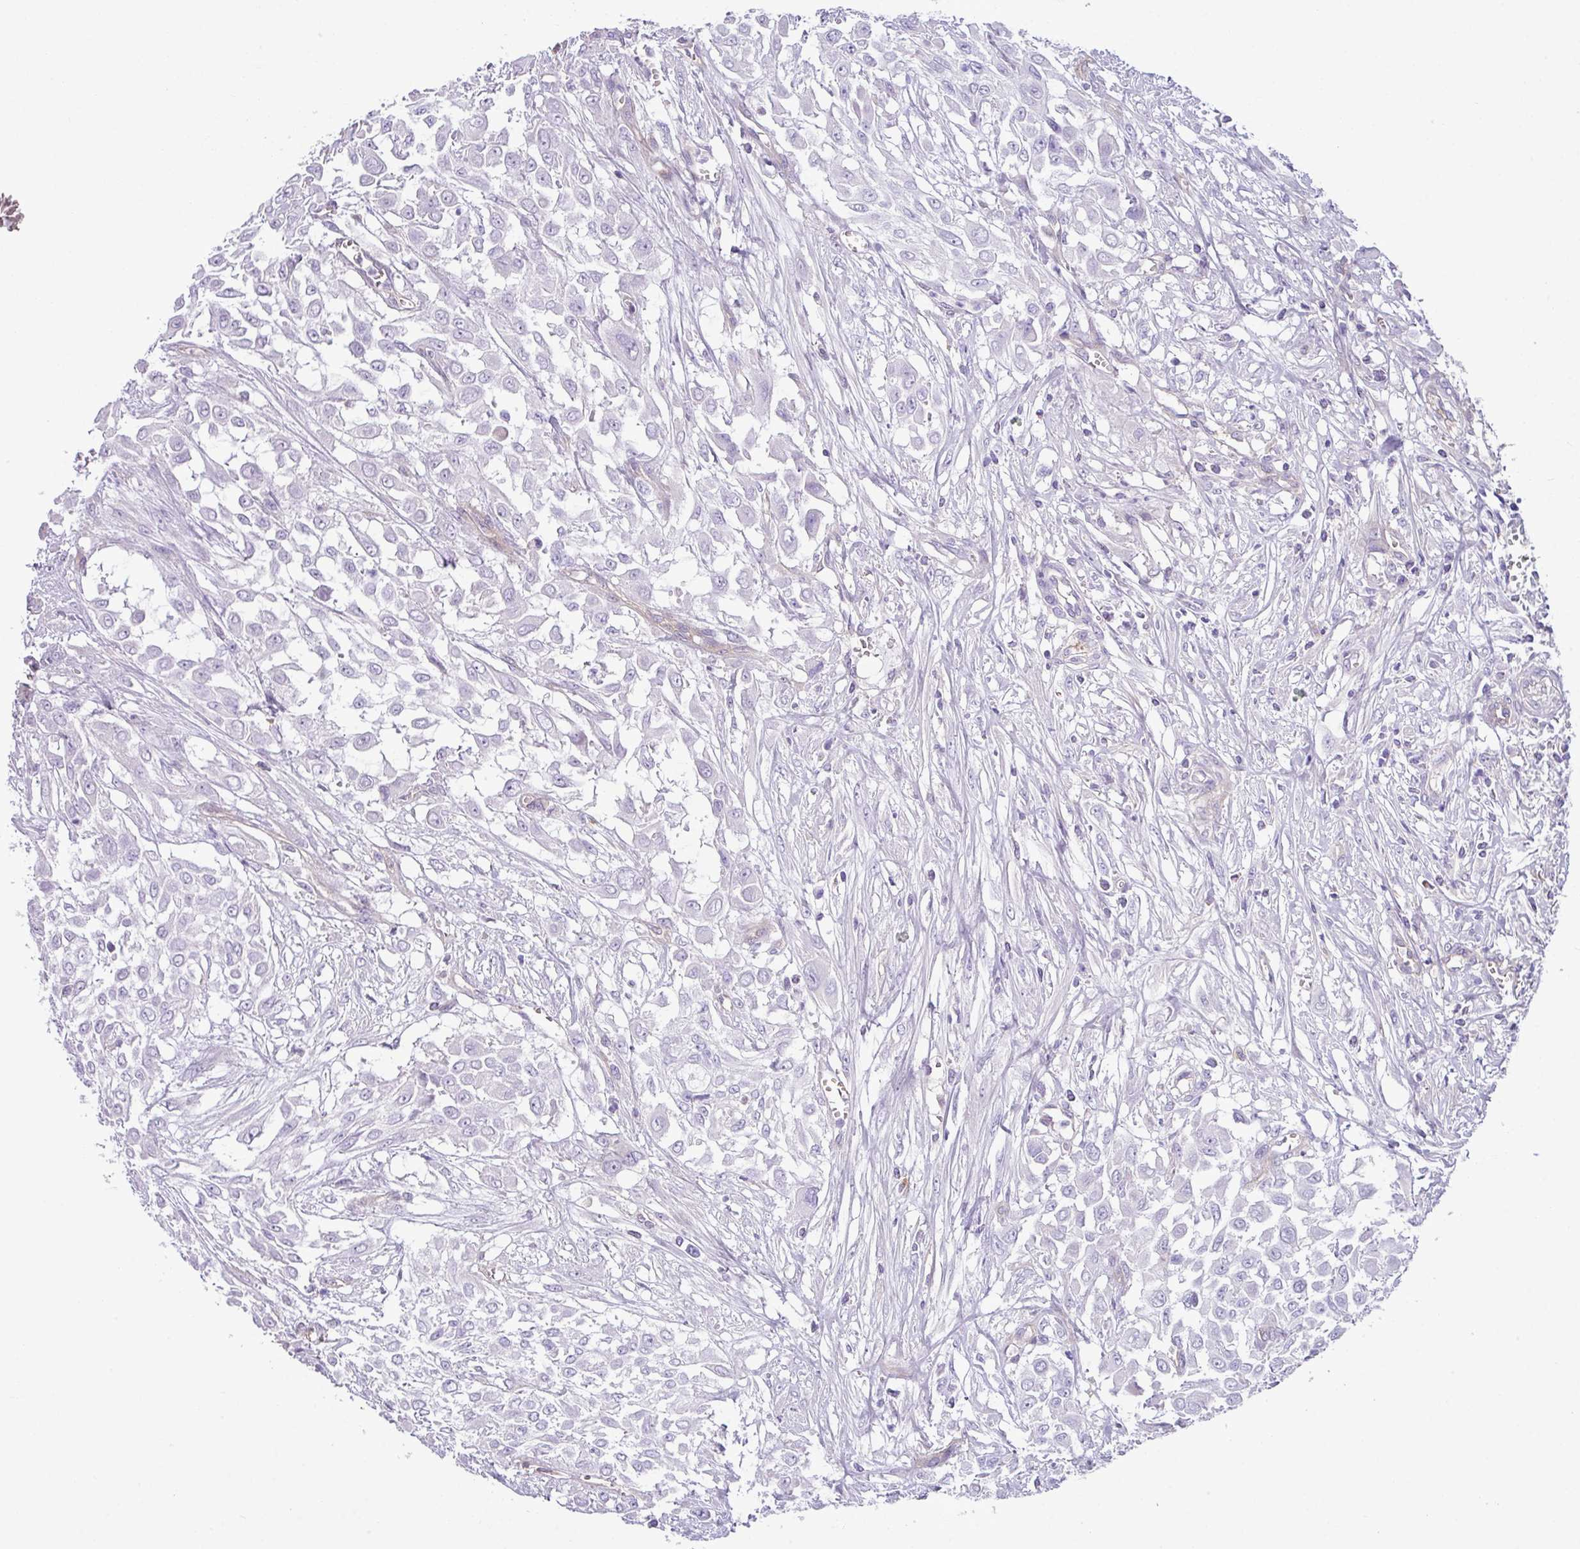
{"staining": {"intensity": "negative", "quantity": "none", "location": "none"}, "tissue": "urothelial cancer", "cell_type": "Tumor cells", "image_type": "cancer", "snomed": [{"axis": "morphology", "description": "Urothelial carcinoma, High grade"}, {"axis": "topography", "description": "Urinary bladder"}], "caption": "There is no significant staining in tumor cells of urothelial carcinoma (high-grade).", "gene": "KIRREL3", "patient": {"sex": "male", "age": 57}}